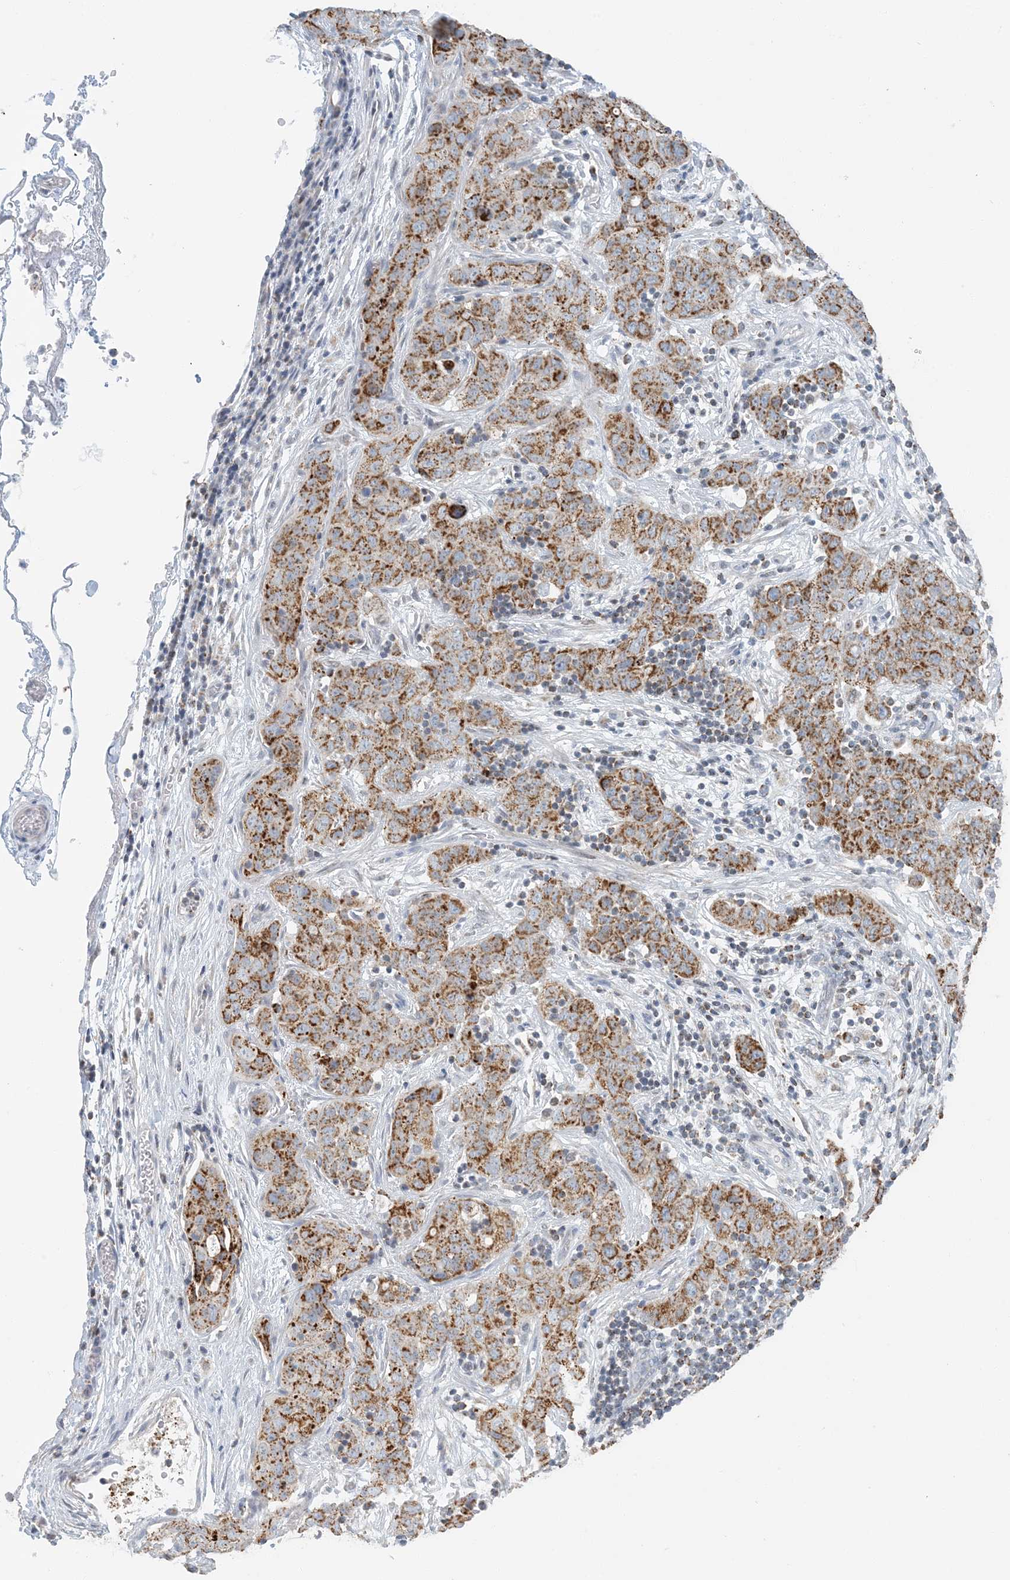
{"staining": {"intensity": "strong", "quantity": ">75%", "location": "cytoplasmic/membranous"}, "tissue": "stomach cancer", "cell_type": "Tumor cells", "image_type": "cancer", "snomed": [{"axis": "morphology", "description": "Normal tissue, NOS"}, {"axis": "morphology", "description": "Adenocarcinoma, NOS"}, {"axis": "topography", "description": "Lymph node"}, {"axis": "topography", "description": "Stomach"}], "caption": "Brown immunohistochemical staining in stomach cancer (adenocarcinoma) shows strong cytoplasmic/membranous expression in approximately >75% of tumor cells.", "gene": "BDH1", "patient": {"sex": "male", "age": 48}}